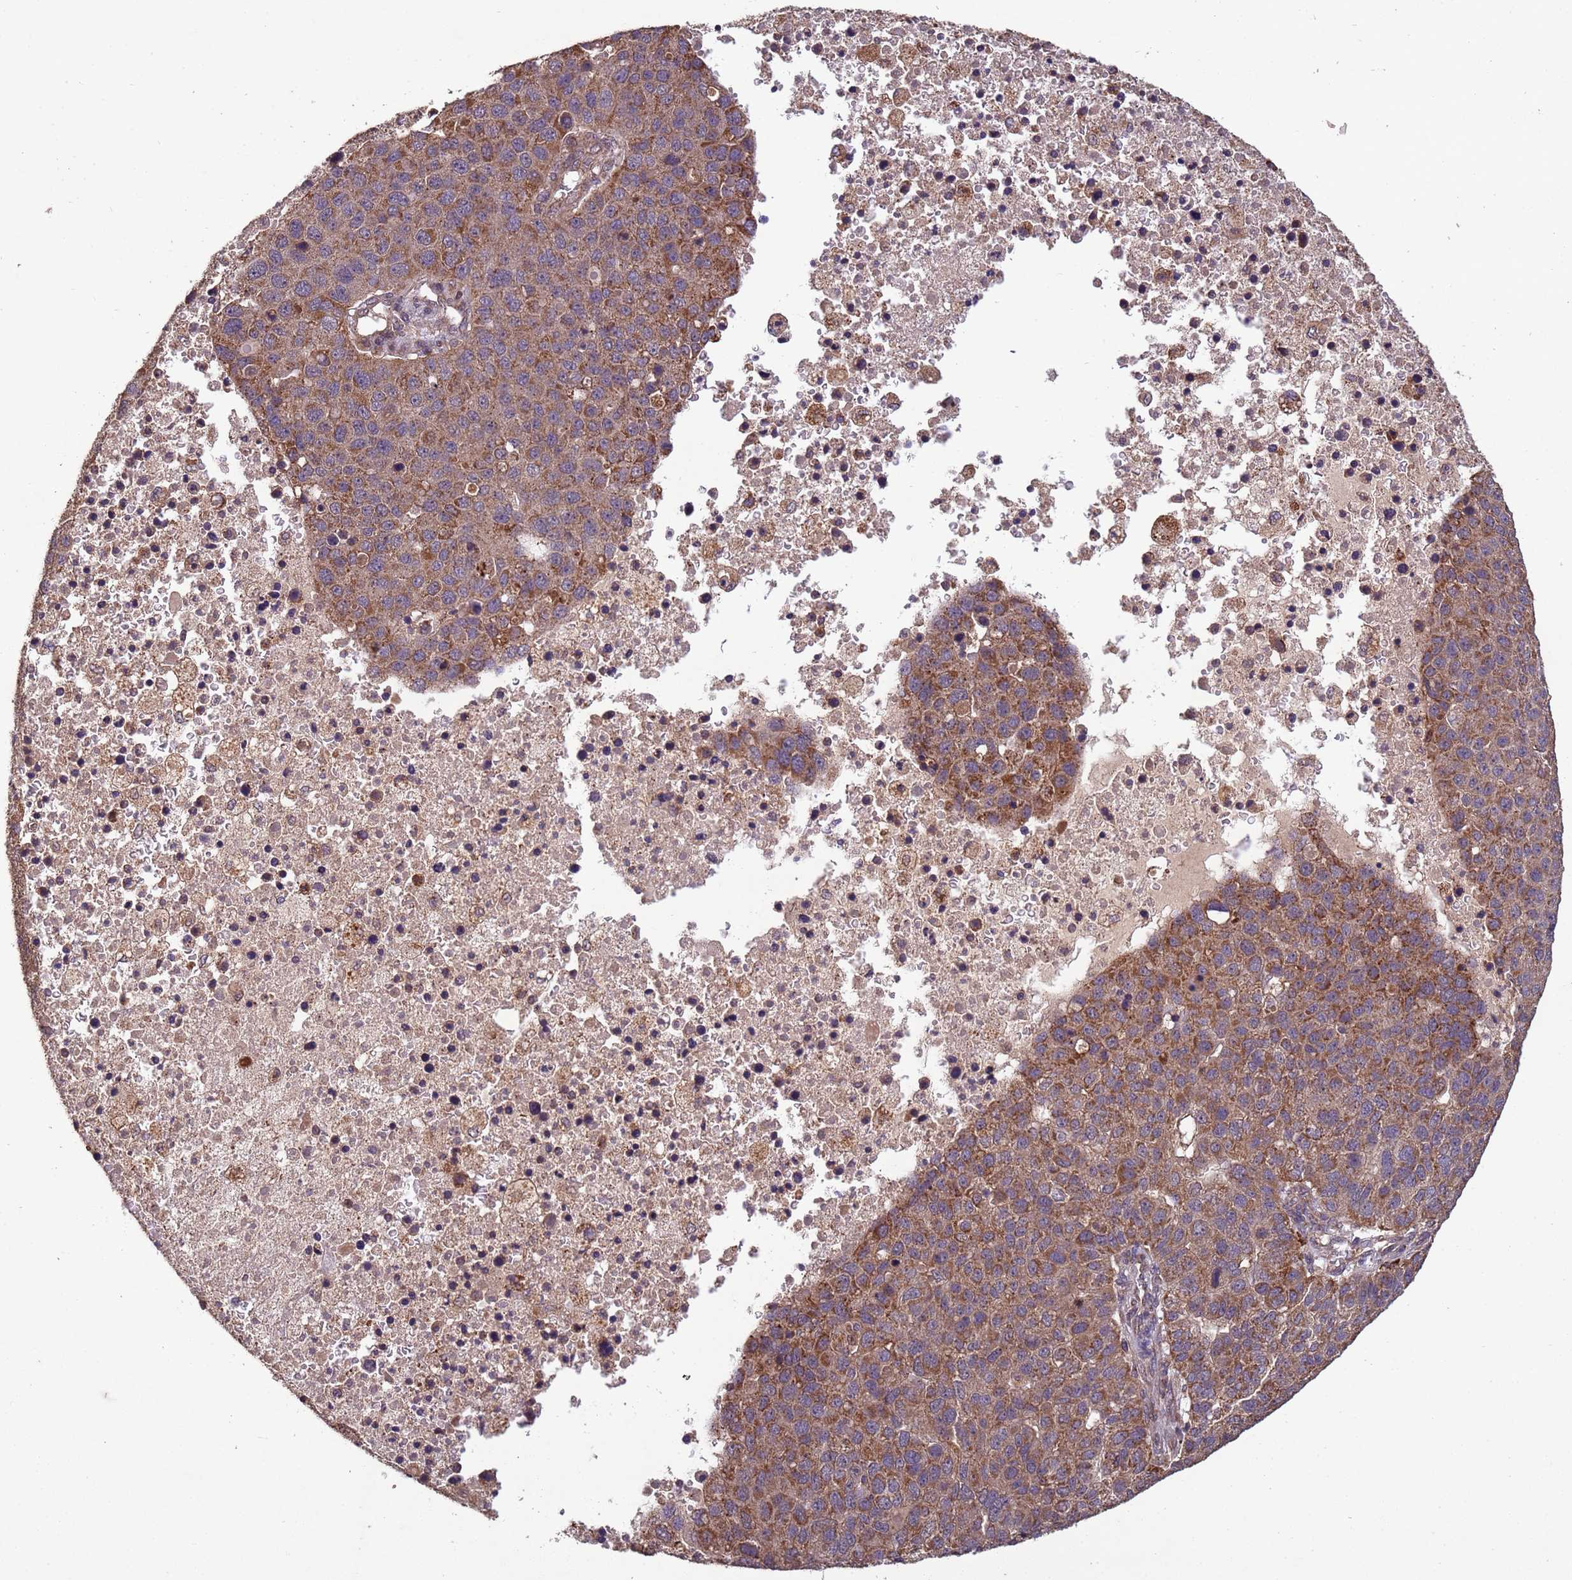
{"staining": {"intensity": "moderate", "quantity": ">75%", "location": "cytoplasmic/membranous"}, "tissue": "pancreatic cancer", "cell_type": "Tumor cells", "image_type": "cancer", "snomed": [{"axis": "morphology", "description": "Adenocarcinoma, NOS"}, {"axis": "topography", "description": "Pancreas"}], "caption": "Pancreatic adenocarcinoma stained with a protein marker shows moderate staining in tumor cells.", "gene": "FASTKD1", "patient": {"sex": "female", "age": 61}}